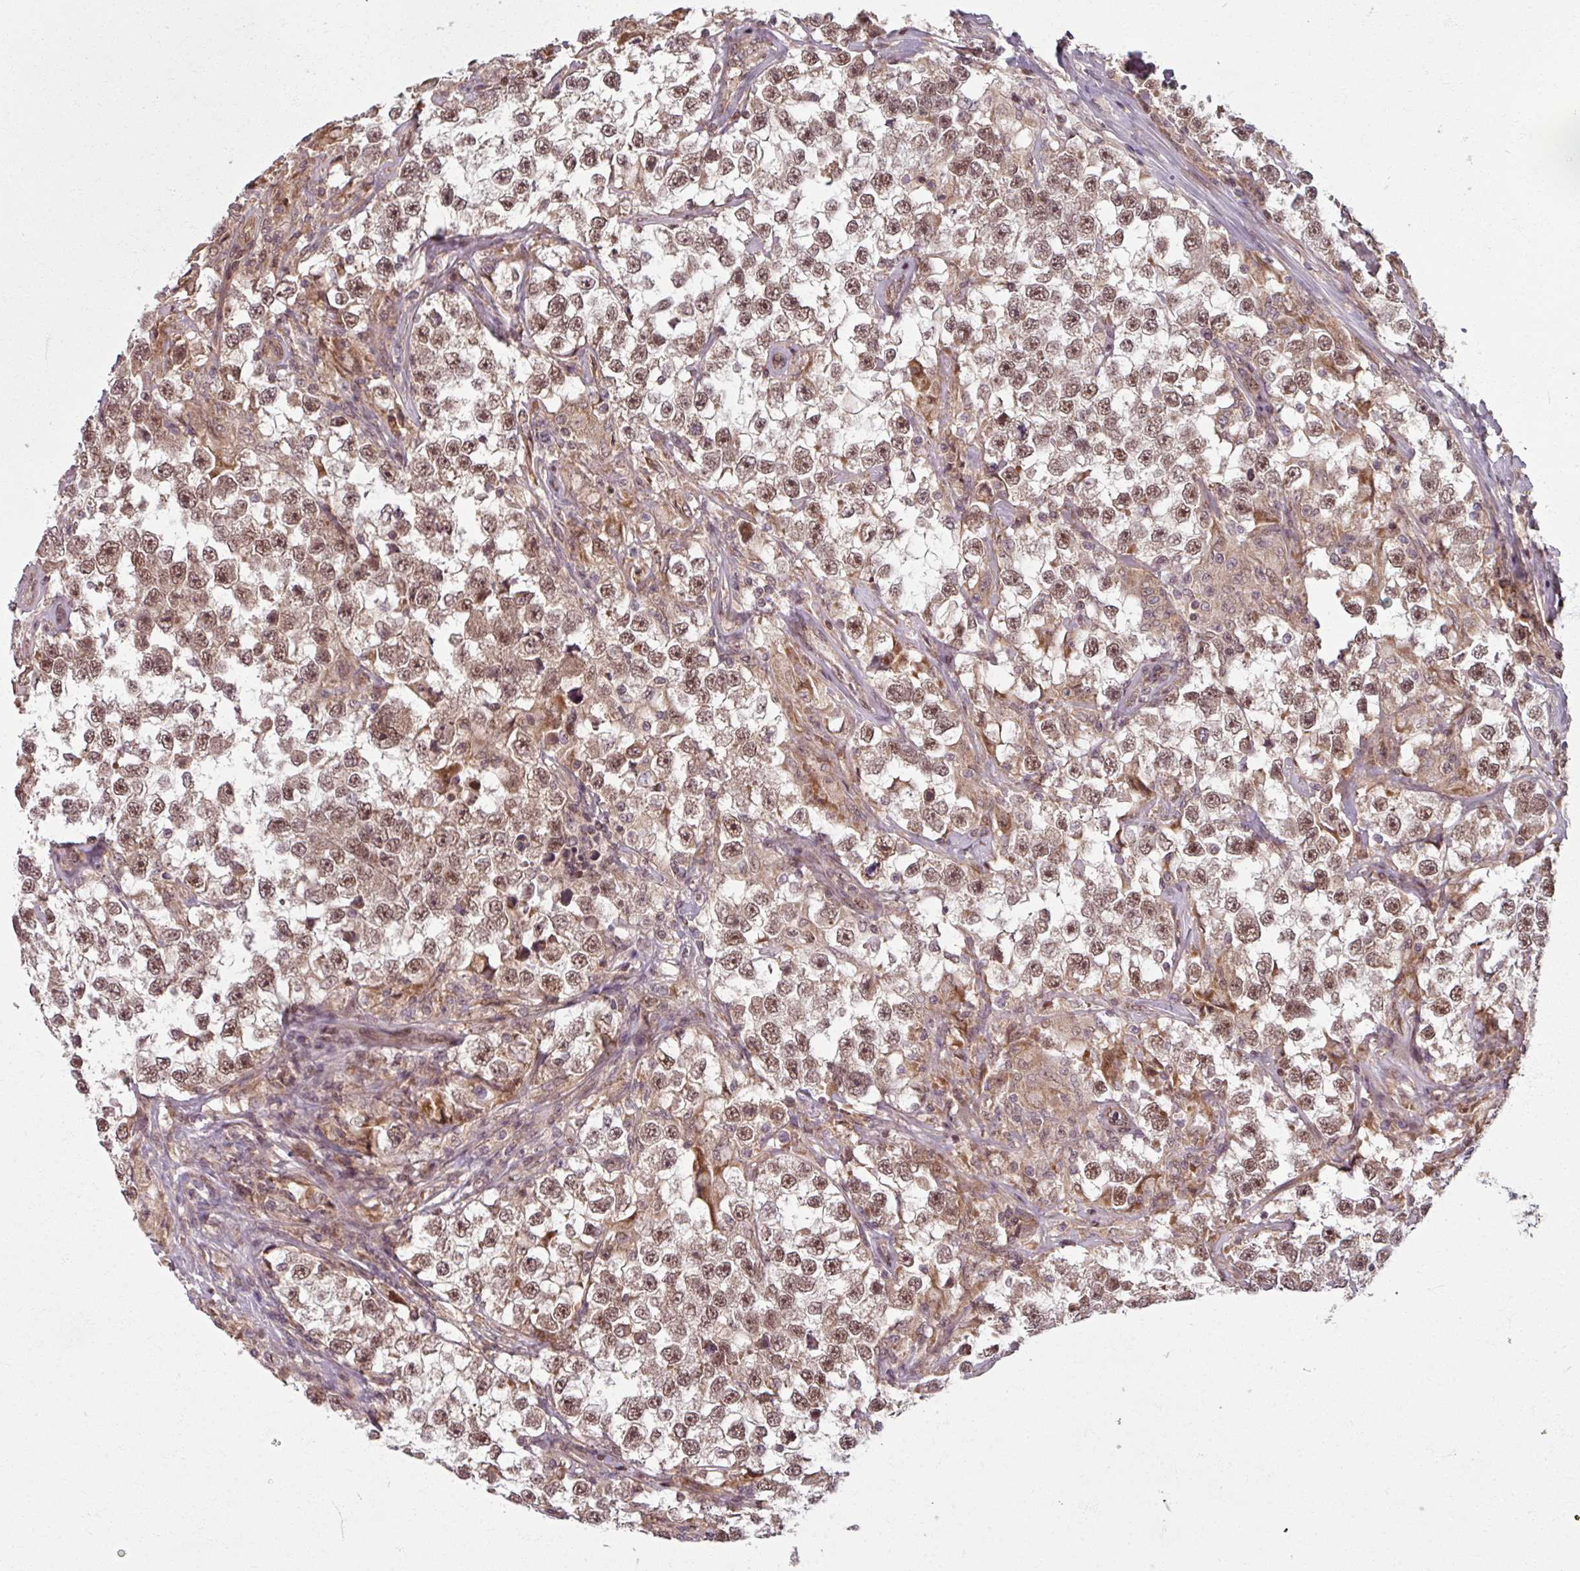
{"staining": {"intensity": "moderate", "quantity": ">75%", "location": "nuclear"}, "tissue": "testis cancer", "cell_type": "Tumor cells", "image_type": "cancer", "snomed": [{"axis": "morphology", "description": "Seminoma, NOS"}, {"axis": "topography", "description": "Testis"}], "caption": "An IHC image of tumor tissue is shown. Protein staining in brown highlights moderate nuclear positivity in testis cancer within tumor cells.", "gene": "SWI5", "patient": {"sex": "male", "age": 46}}